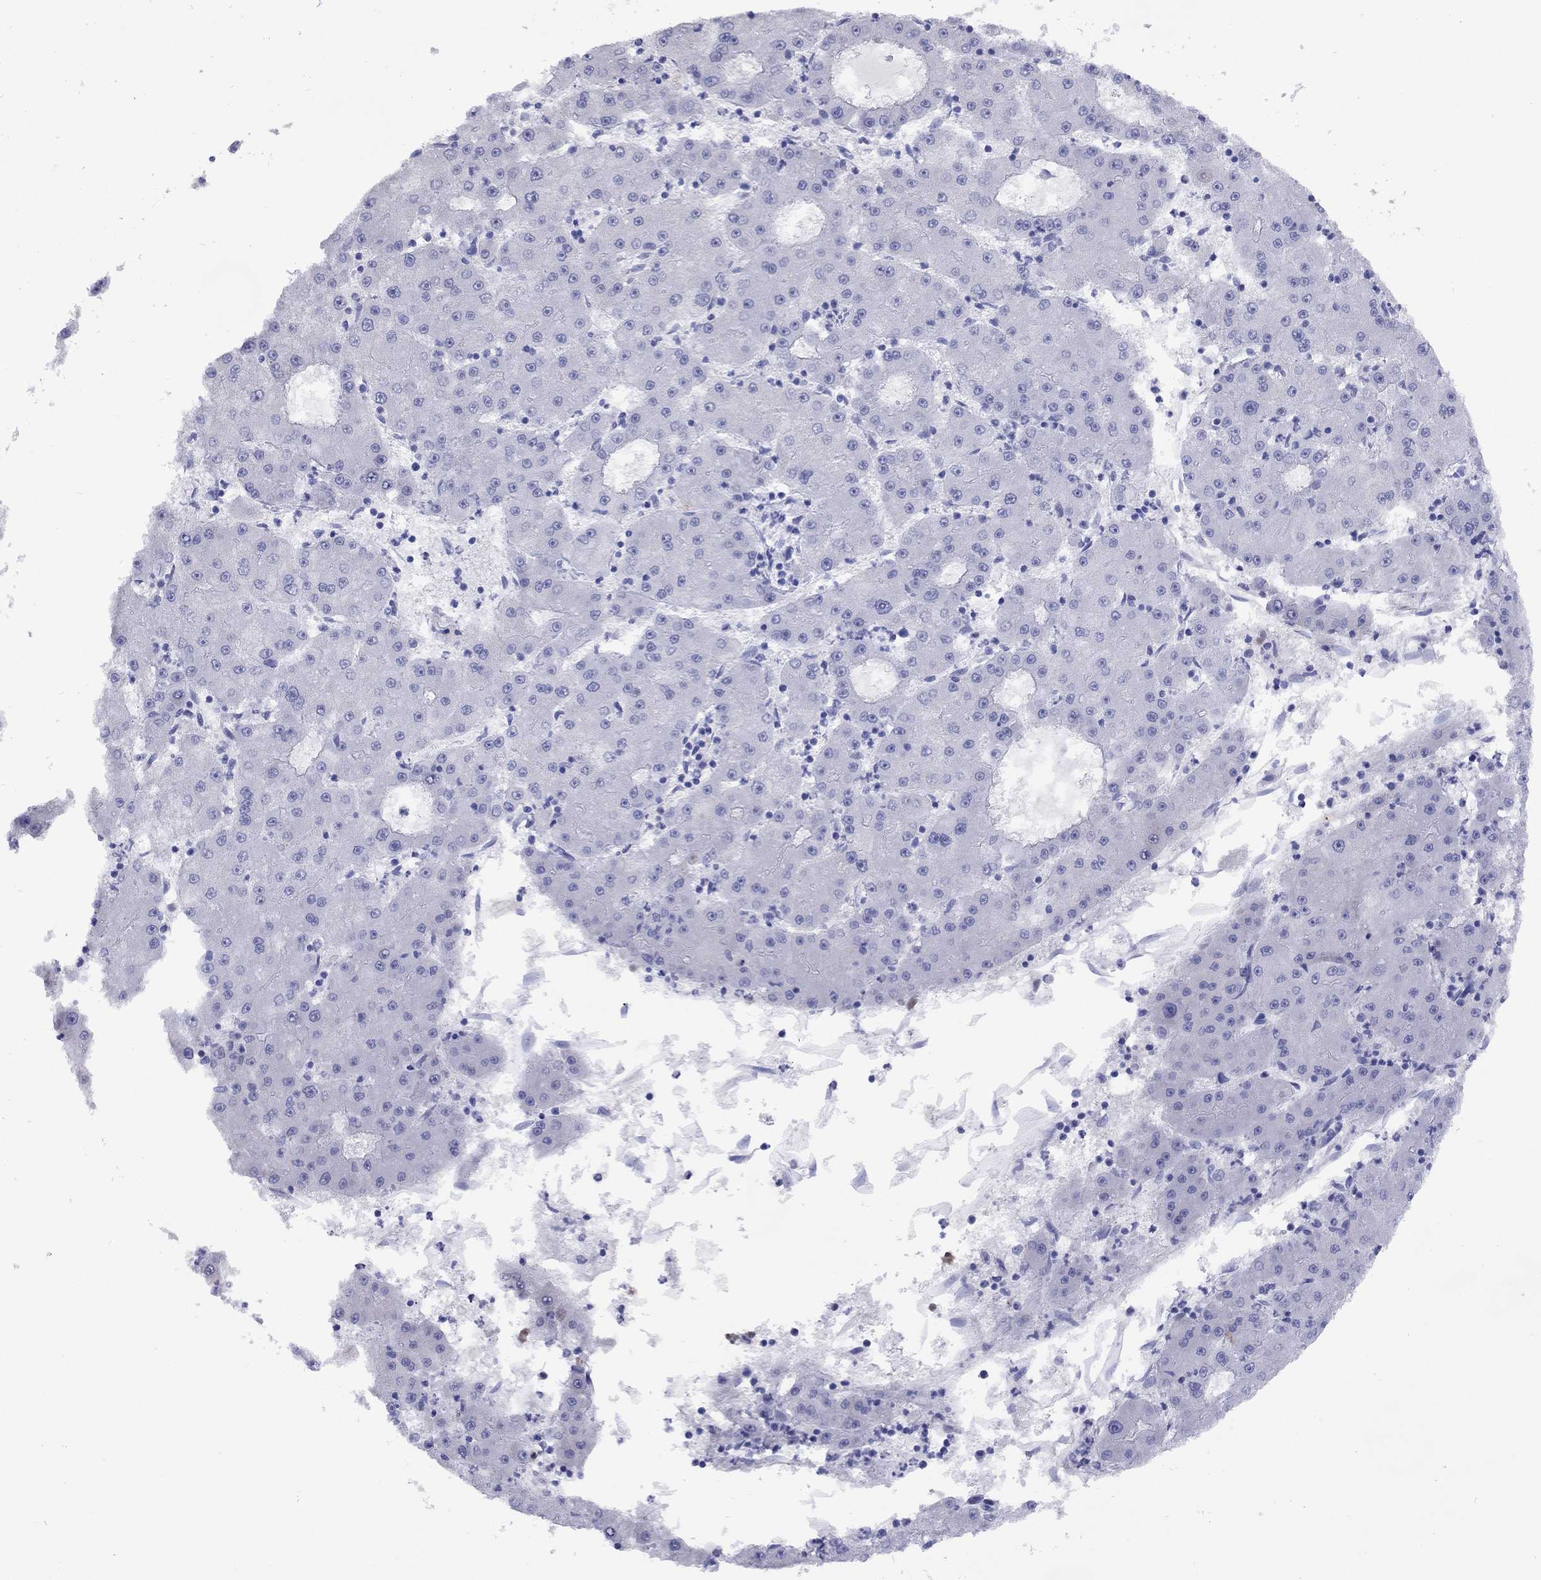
{"staining": {"intensity": "negative", "quantity": "none", "location": "none"}, "tissue": "liver cancer", "cell_type": "Tumor cells", "image_type": "cancer", "snomed": [{"axis": "morphology", "description": "Carcinoma, Hepatocellular, NOS"}, {"axis": "topography", "description": "Liver"}], "caption": "Immunohistochemistry (IHC) of human liver cancer (hepatocellular carcinoma) exhibits no positivity in tumor cells. (Immunohistochemistry, brightfield microscopy, high magnification).", "gene": "CMYA5", "patient": {"sex": "male", "age": 73}}